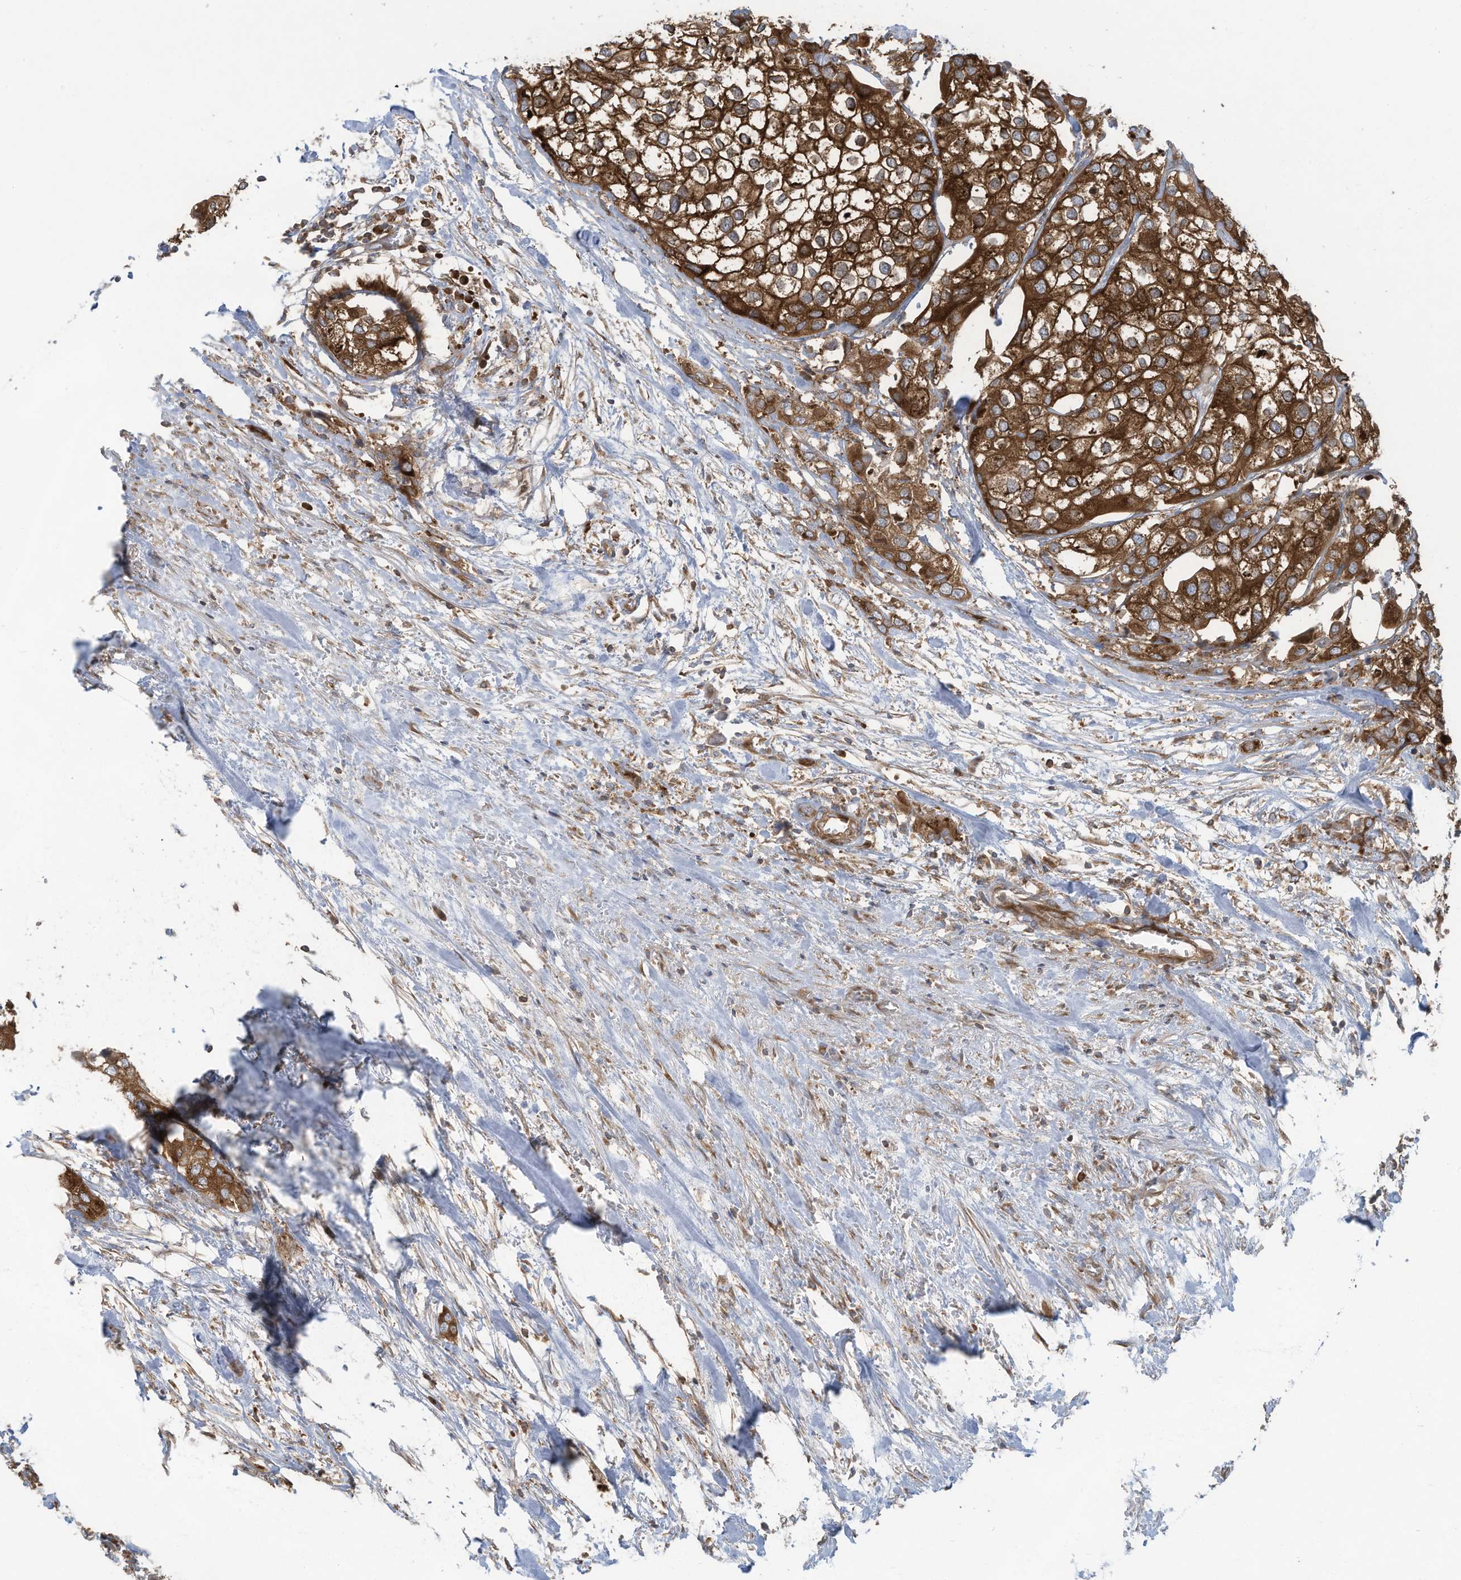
{"staining": {"intensity": "strong", "quantity": ">75%", "location": "cytoplasmic/membranous,nuclear"}, "tissue": "urothelial cancer", "cell_type": "Tumor cells", "image_type": "cancer", "snomed": [{"axis": "morphology", "description": "Urothelial carcinoma, High grade"}, {"axis": "topography", "description": "Urinary bladder"}], "caption": "IHC image of urothelial cancer stained for a protein (brown), which reveals high levels of strong cytoplasmic/membranous and nuclear staining in about >75% of tumor cells.", "gene": "OLA1", "patient": {"sex": "male", "age": 64}}